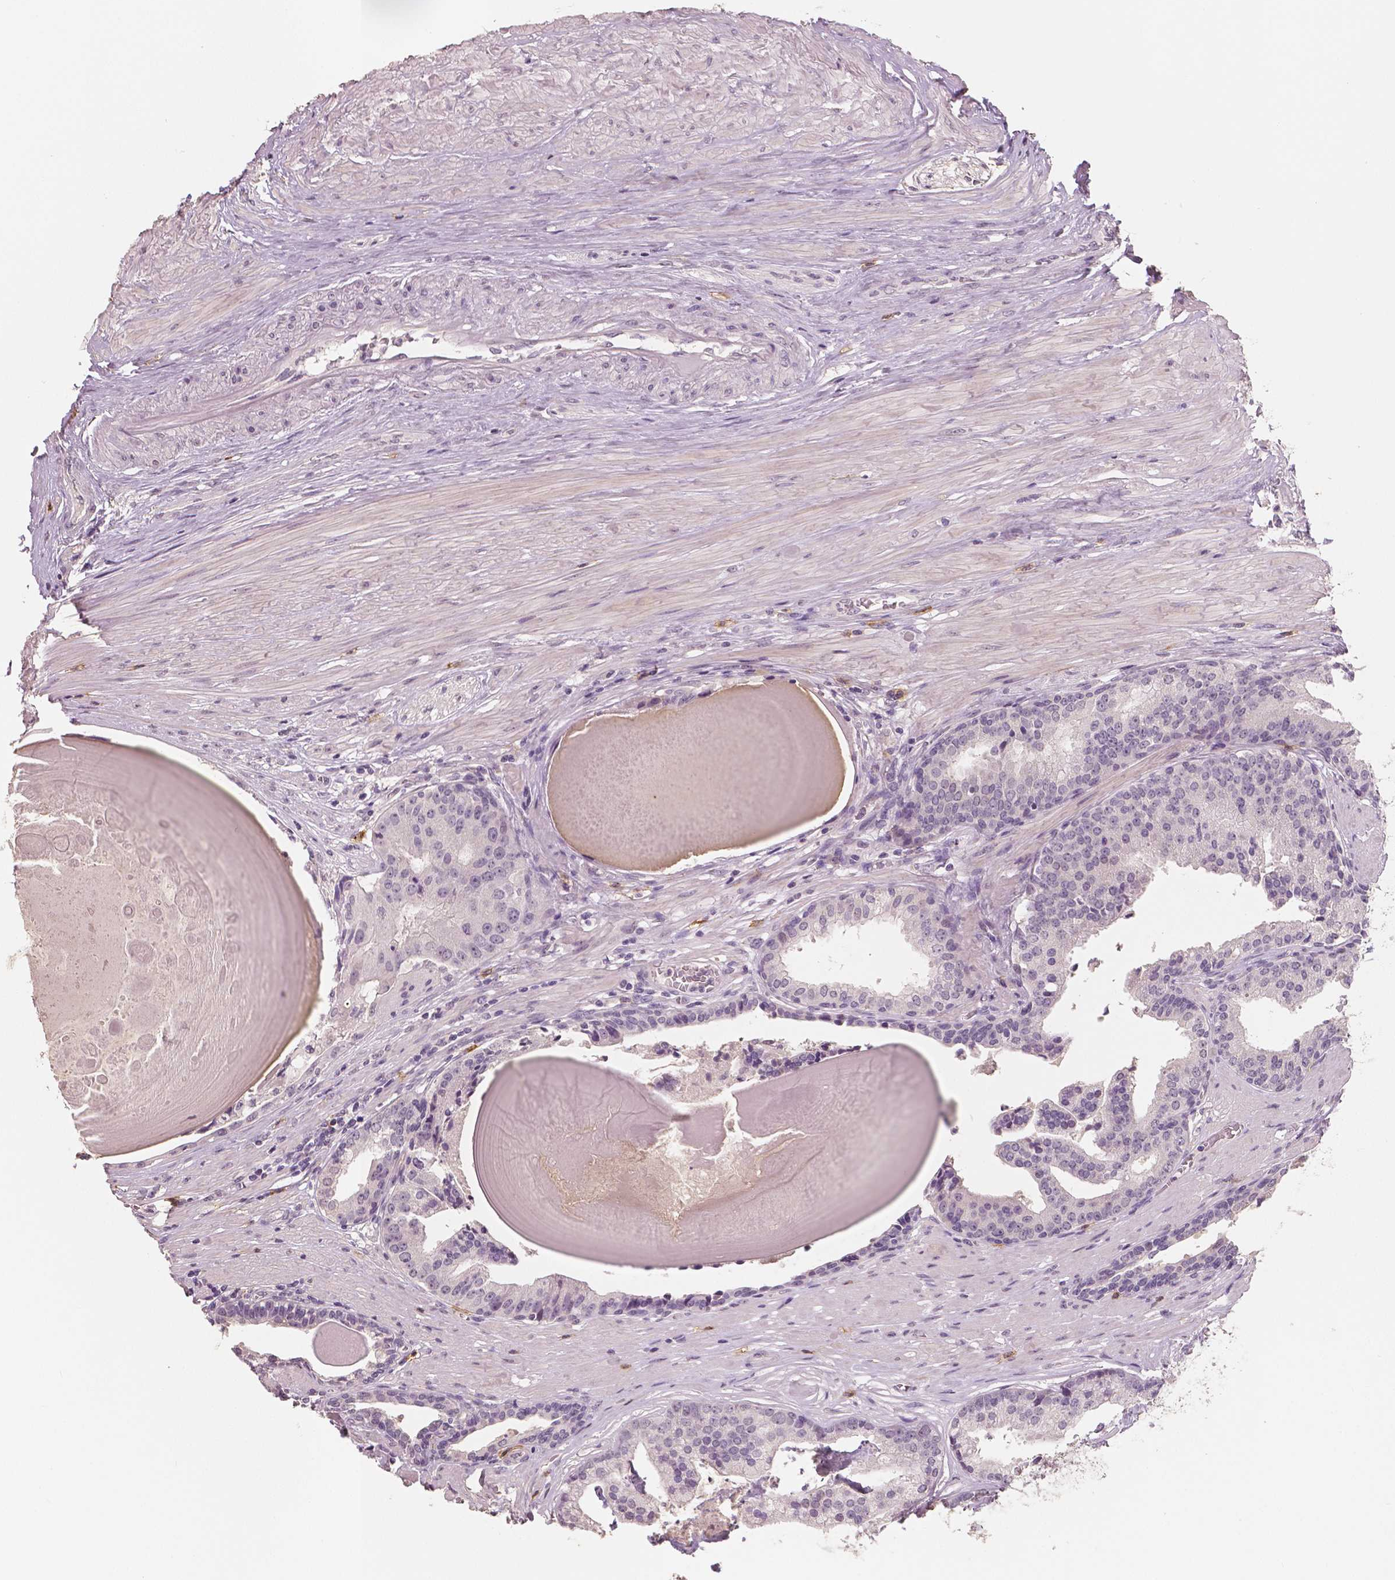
{"staining": {"intensity": "negative", "quantity": "none", "location": "none"}, "tissue": "prostate cancer", "cell_type": "Tumor cells", "image_type": "cancer", "snomed": [{"axis": "morphology", "description": "Adenocarcinoma, NOS"}, {"axis": "topography", "description": "Prostate and seminal vesicle, NOS"}, {"axis": "topography", "description": "Prostate"}], "caption": "Prostate adenocarcinoma was stained to show a protein in brown. There is no significant expression in tumor cells.", "gene": "KIT", "patient": {"sex": "male", "age": 44}}